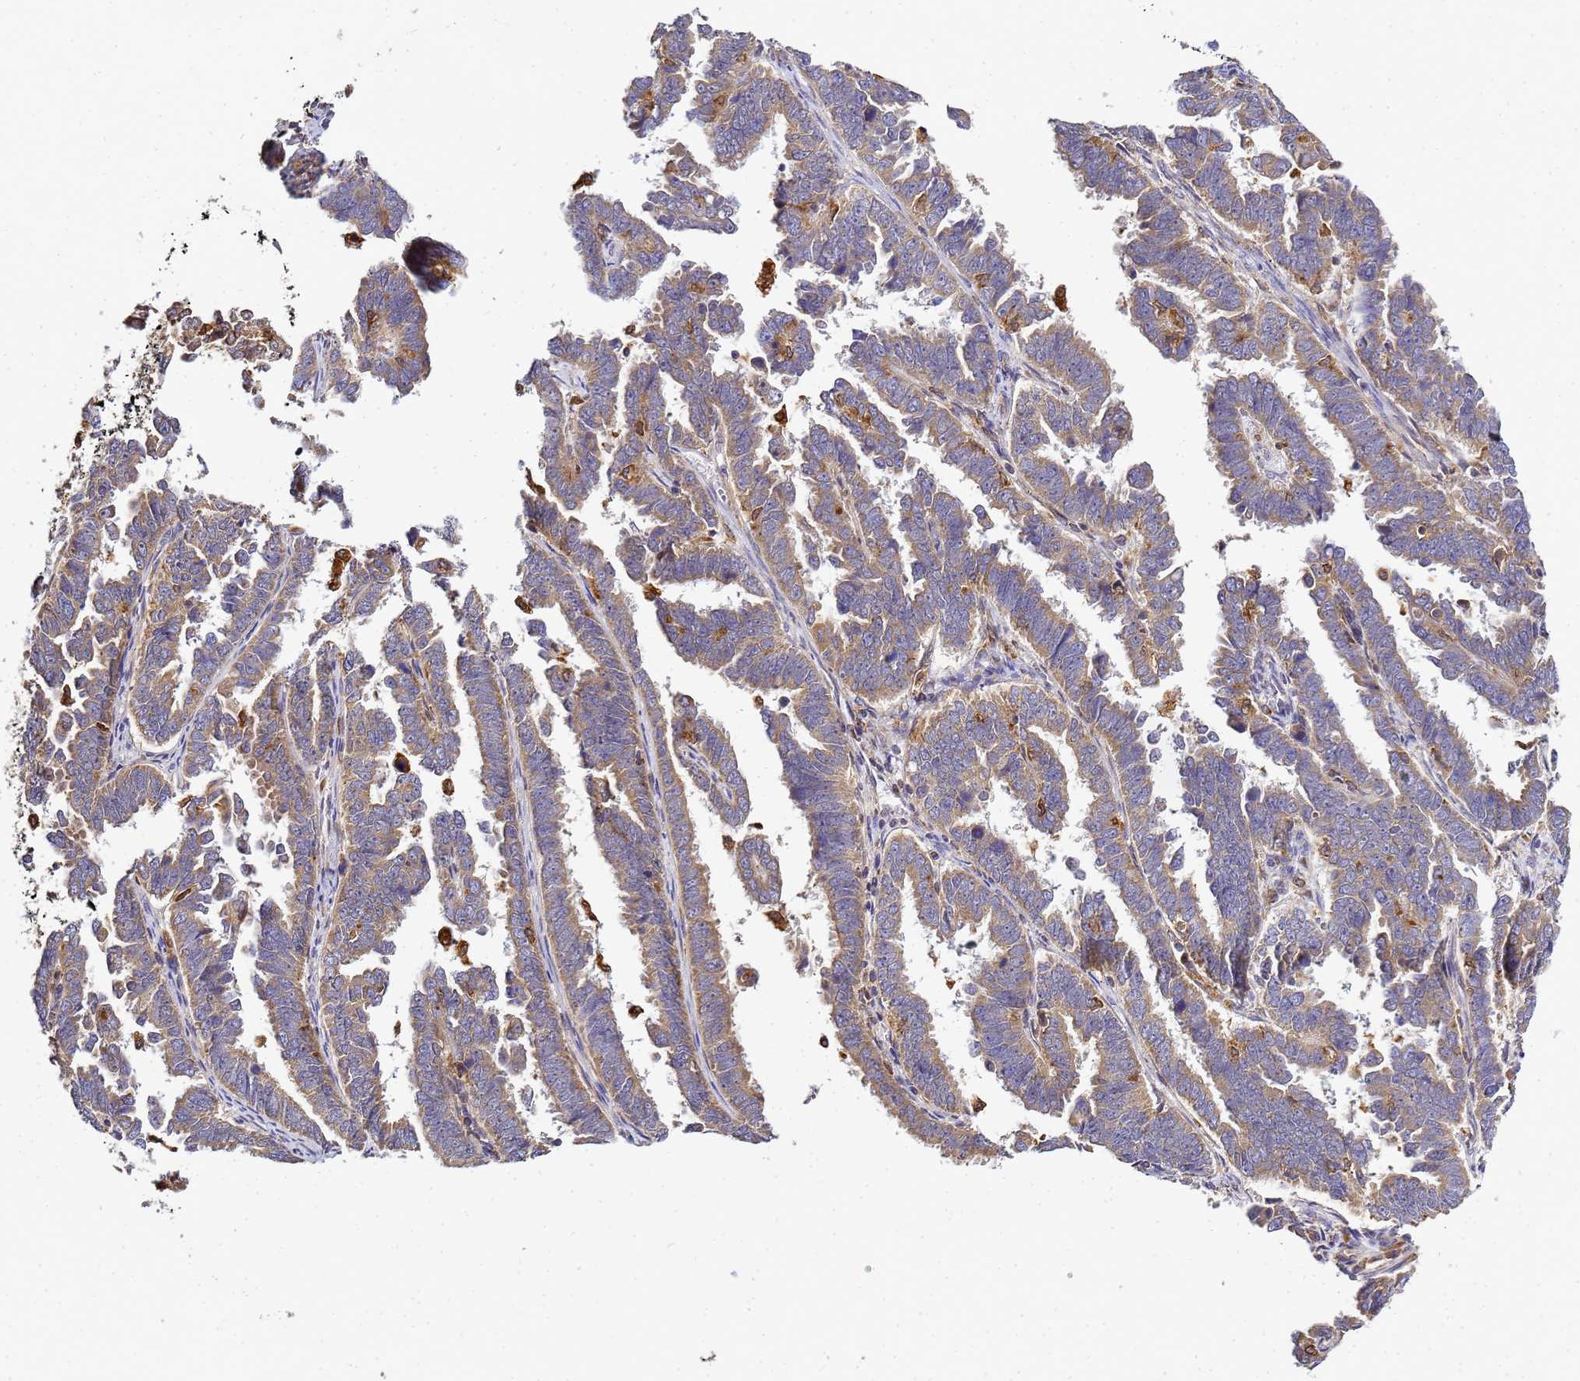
{"staining": {"intensity": "moderate", "quantity": ">75%", "location": "cytoplasmic/membranous"}, "tissue": "endometrial cancer", "cell_type": "Tumor cells", "image_type": "cancer", "snomed": [{"axis": "morphology", "description": "Adenocarcinoma, NOS"}, {"axis": "topography", "description": "Endometrium"}], "caption": "Immunohistochemistry (IHC) staining of endometrial adenocarcinoma, which demonstrates medium levels of moderate cytoplasmic/membranous staining in approximately >75% of tumor cells indicating moderate cytoplasmic/membranous protein staining. The staining was performed using DAB (3,3'-diaminobenzidine) (brown) for protein detection and nuclei were counterstained in hematoxylin (blue).", "gene": "ADPGK", "patient": {"sex": "female", "age": 75}}